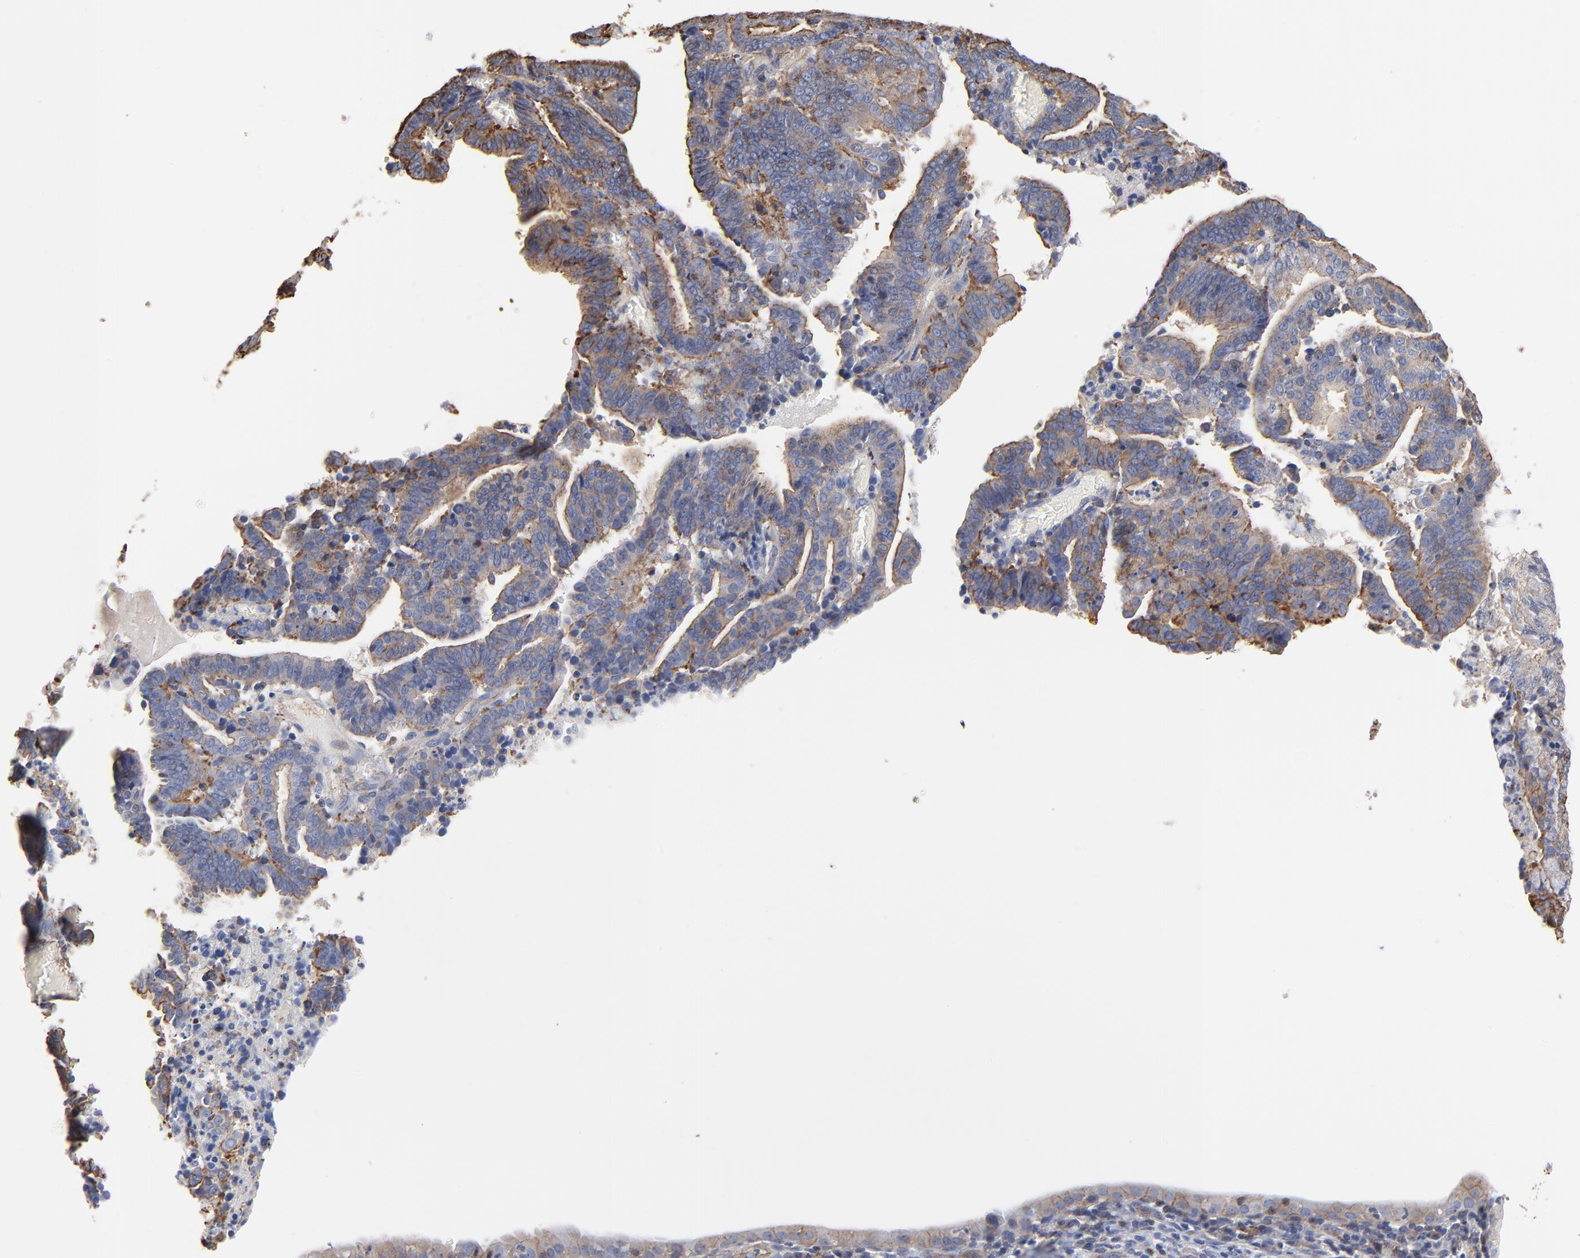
{"staining": {"intensity": "moderate", "quantity": ">75%", "location": "cytoplasmic/membranous"}, "tissue": "endometrial cancer", "cell_type": "Tumor cells", "image_type": "cancer", "snomed": [{"axis": "morphology", "description": "Adenocarcinoma, NOS"}, {"axis": "topography", "description": "Uterus"}], "caption": "This photomicrograph demonstrates endometrial cancer (adenocarcinoma) stained with IHC to label a protein in brown. The cytoplasmic/membranous of tumor cells show moderate positivity for the protein. Nuclei are counter-stained blue.", "gene": "ACTA2", "patient": {"sex": "female", "age": 83}}